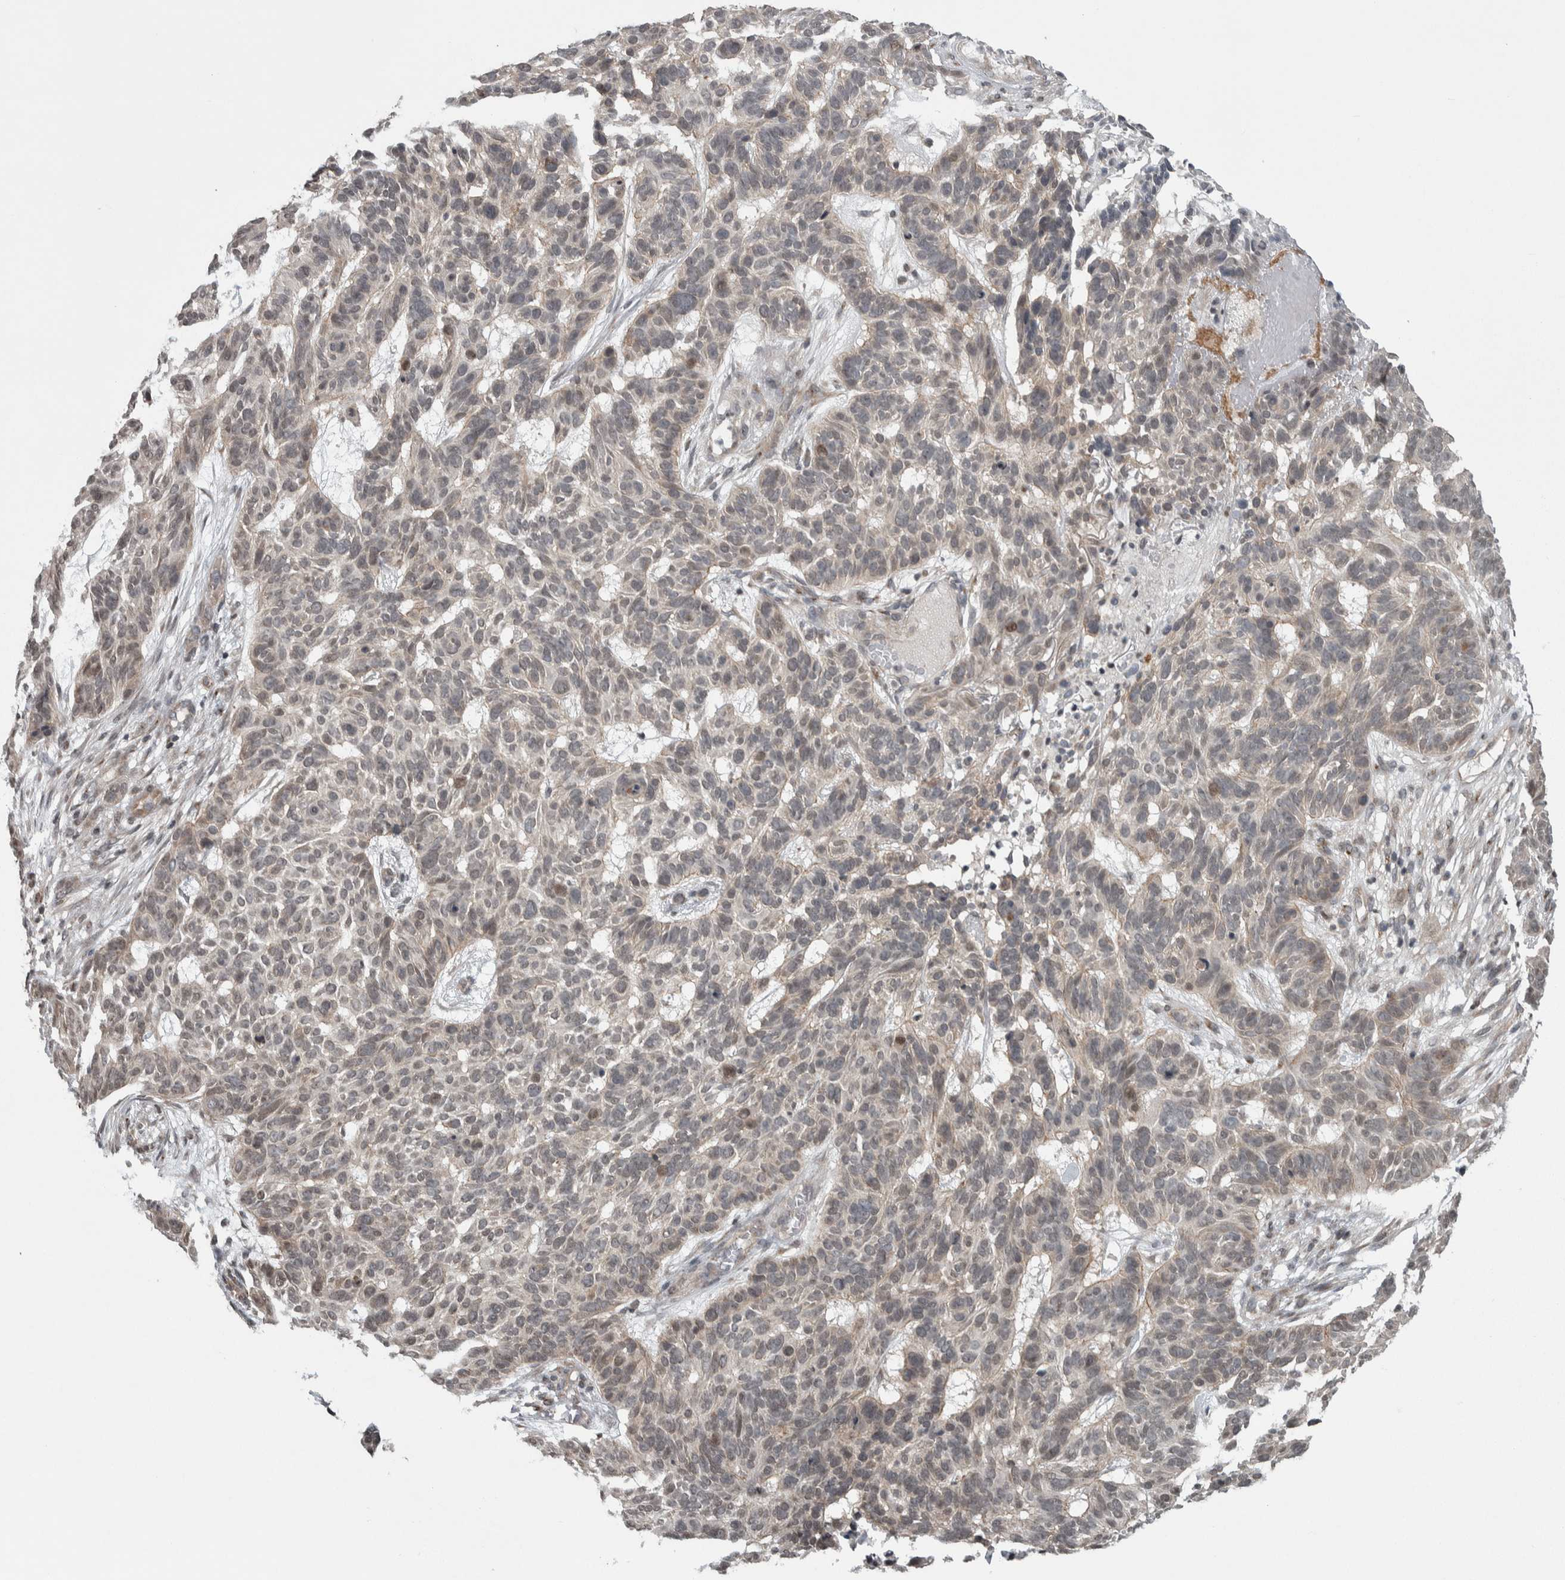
{"staining": {"intensity": "weak", "quantity": "<25%", "location": "cytoplasmic/membranous"}, "tissue": "skin cancer", "cell_type": "Tumor cells", "image_type": "cancer", "snomed": [{"axis": "morphology", "description": "Basal cell carcinoma"}, {"axis": "topography", "description": "Skin"}], "caption": "Skin basal cell carcinoma was stained to show a protein in brown. There is no significant expression in tumor cells.", "gene": "CWC27", "patient": {"sex": "male", "age": 85}}